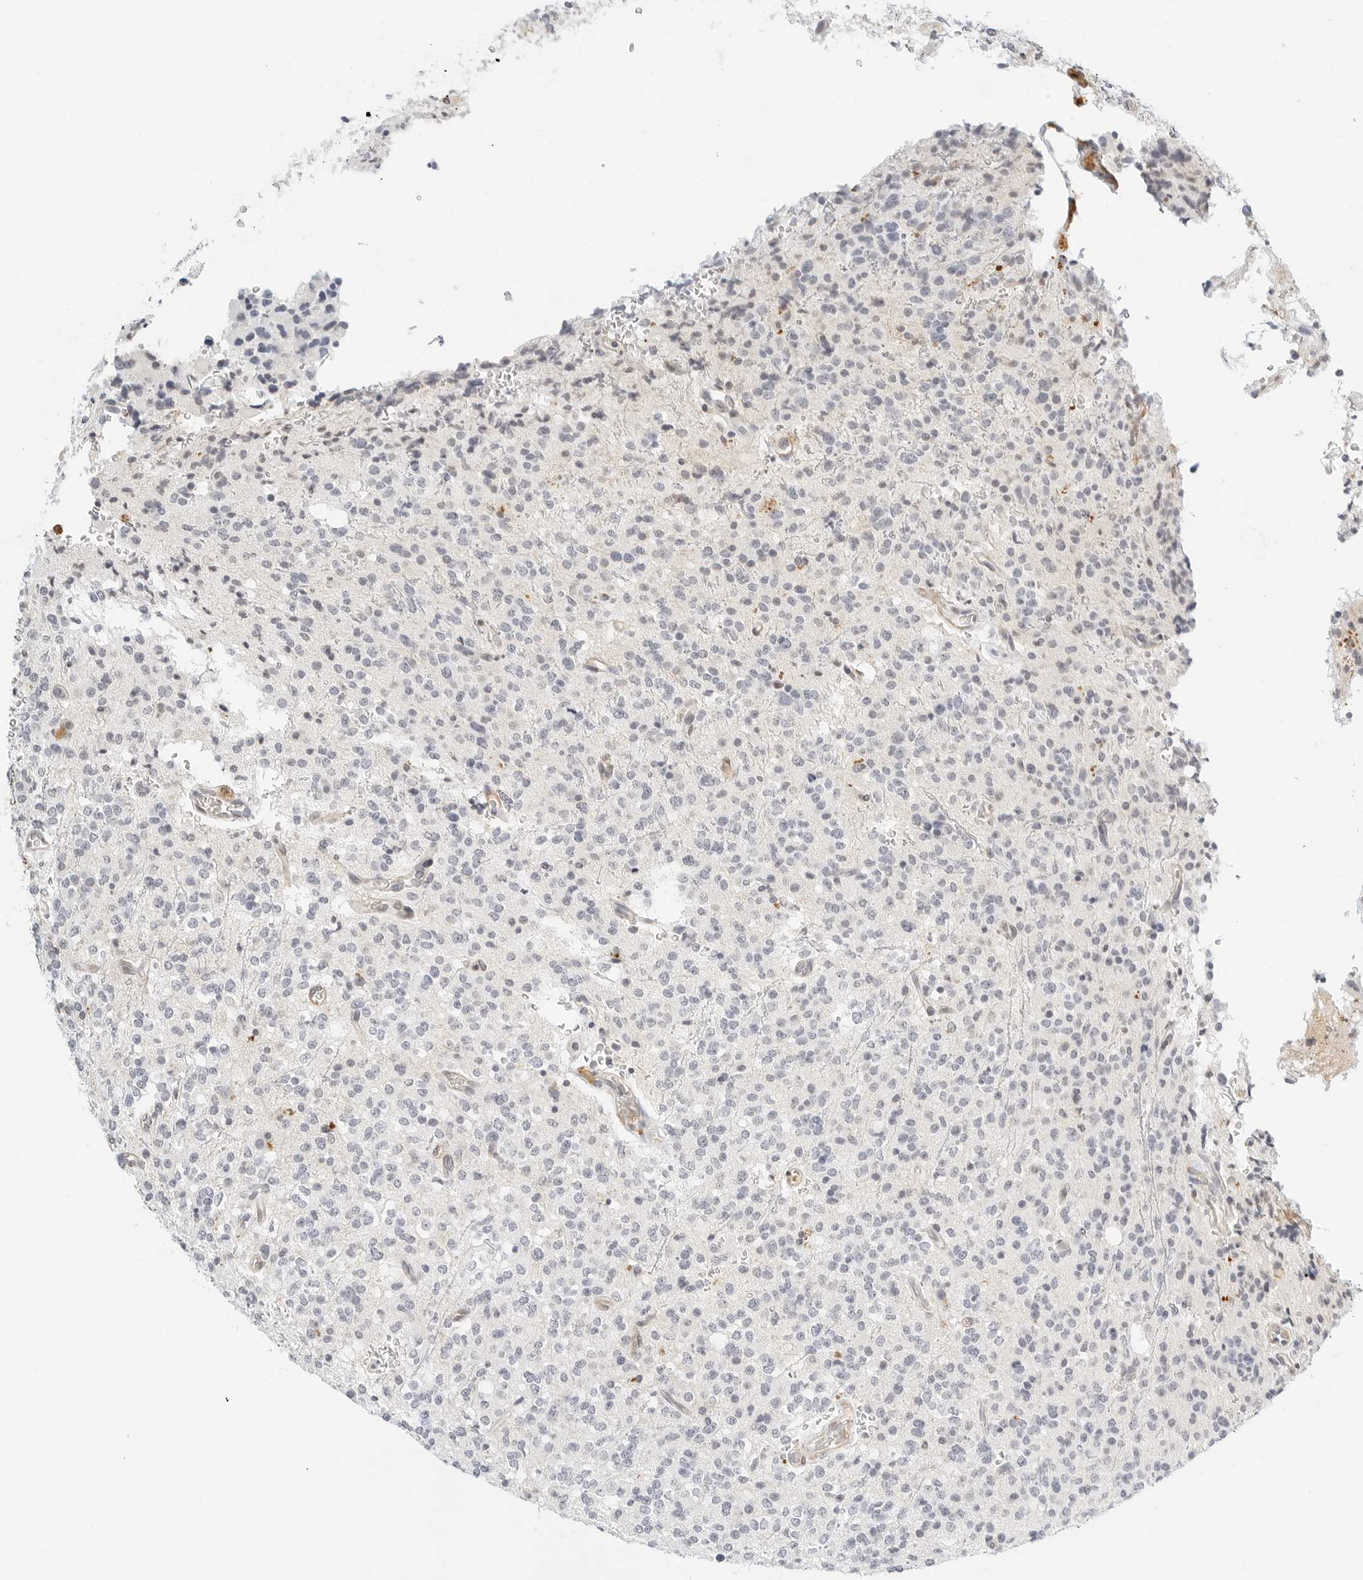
{"staining": {"intensity": "negative", "quantity": "none", "location": "none"}, "tissue": "glioma", "cell_type": "Tumor cells", "image_type": "cancer", "snomed": [{"axis": "morphology", "description": "Glioma, malignant, High grade"}, {"axis": "topography", "description": "Brain"}], "caption": "IHC of malignant high-grade glioma shows no staining in tumor cells.", "gene": "PKDCC", "patient": {"sex": "male", "age": 34}}